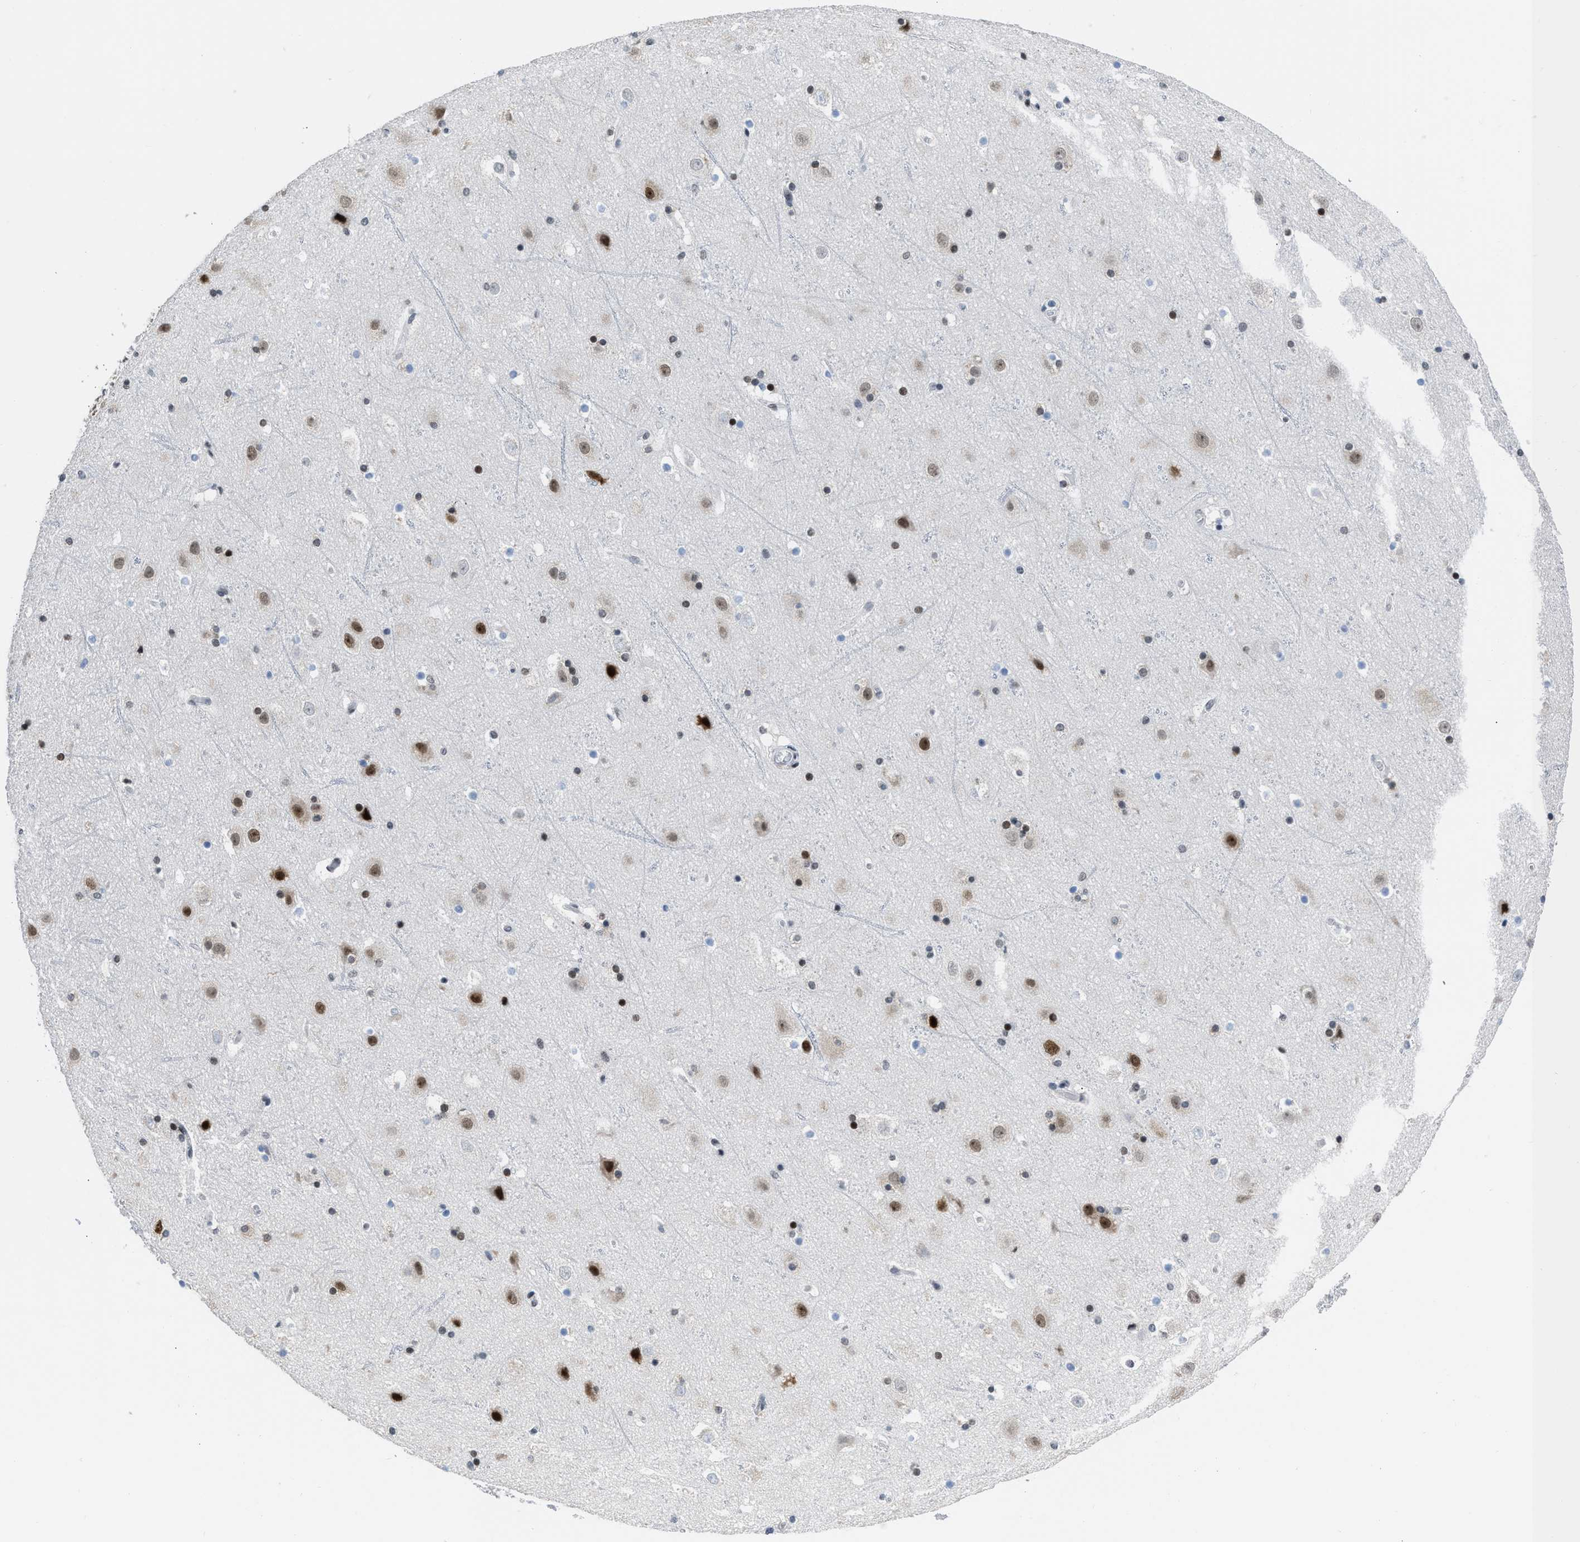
{"staining": {"intensity": "negative", "quantity": "none", "location": "none"}, "tissue": "cerebral cortex", "cell_type": "Endothelial cells", "image_type": "normal", "snomed": [{"axis": "morphology", "description": "Normal tissue, NOS"}, {"axis": "topography", "description": "Cerebral cortex"}], "caption": "High magnification brightfield microscopy of unremarkable cerebral cortex stained with DAB (brown) and counterstained with hematoxylin (blue): endothelial cells show no significant expression.", "gene": "TERF2IP", "patient": {"sex": "male", "age": 45}}